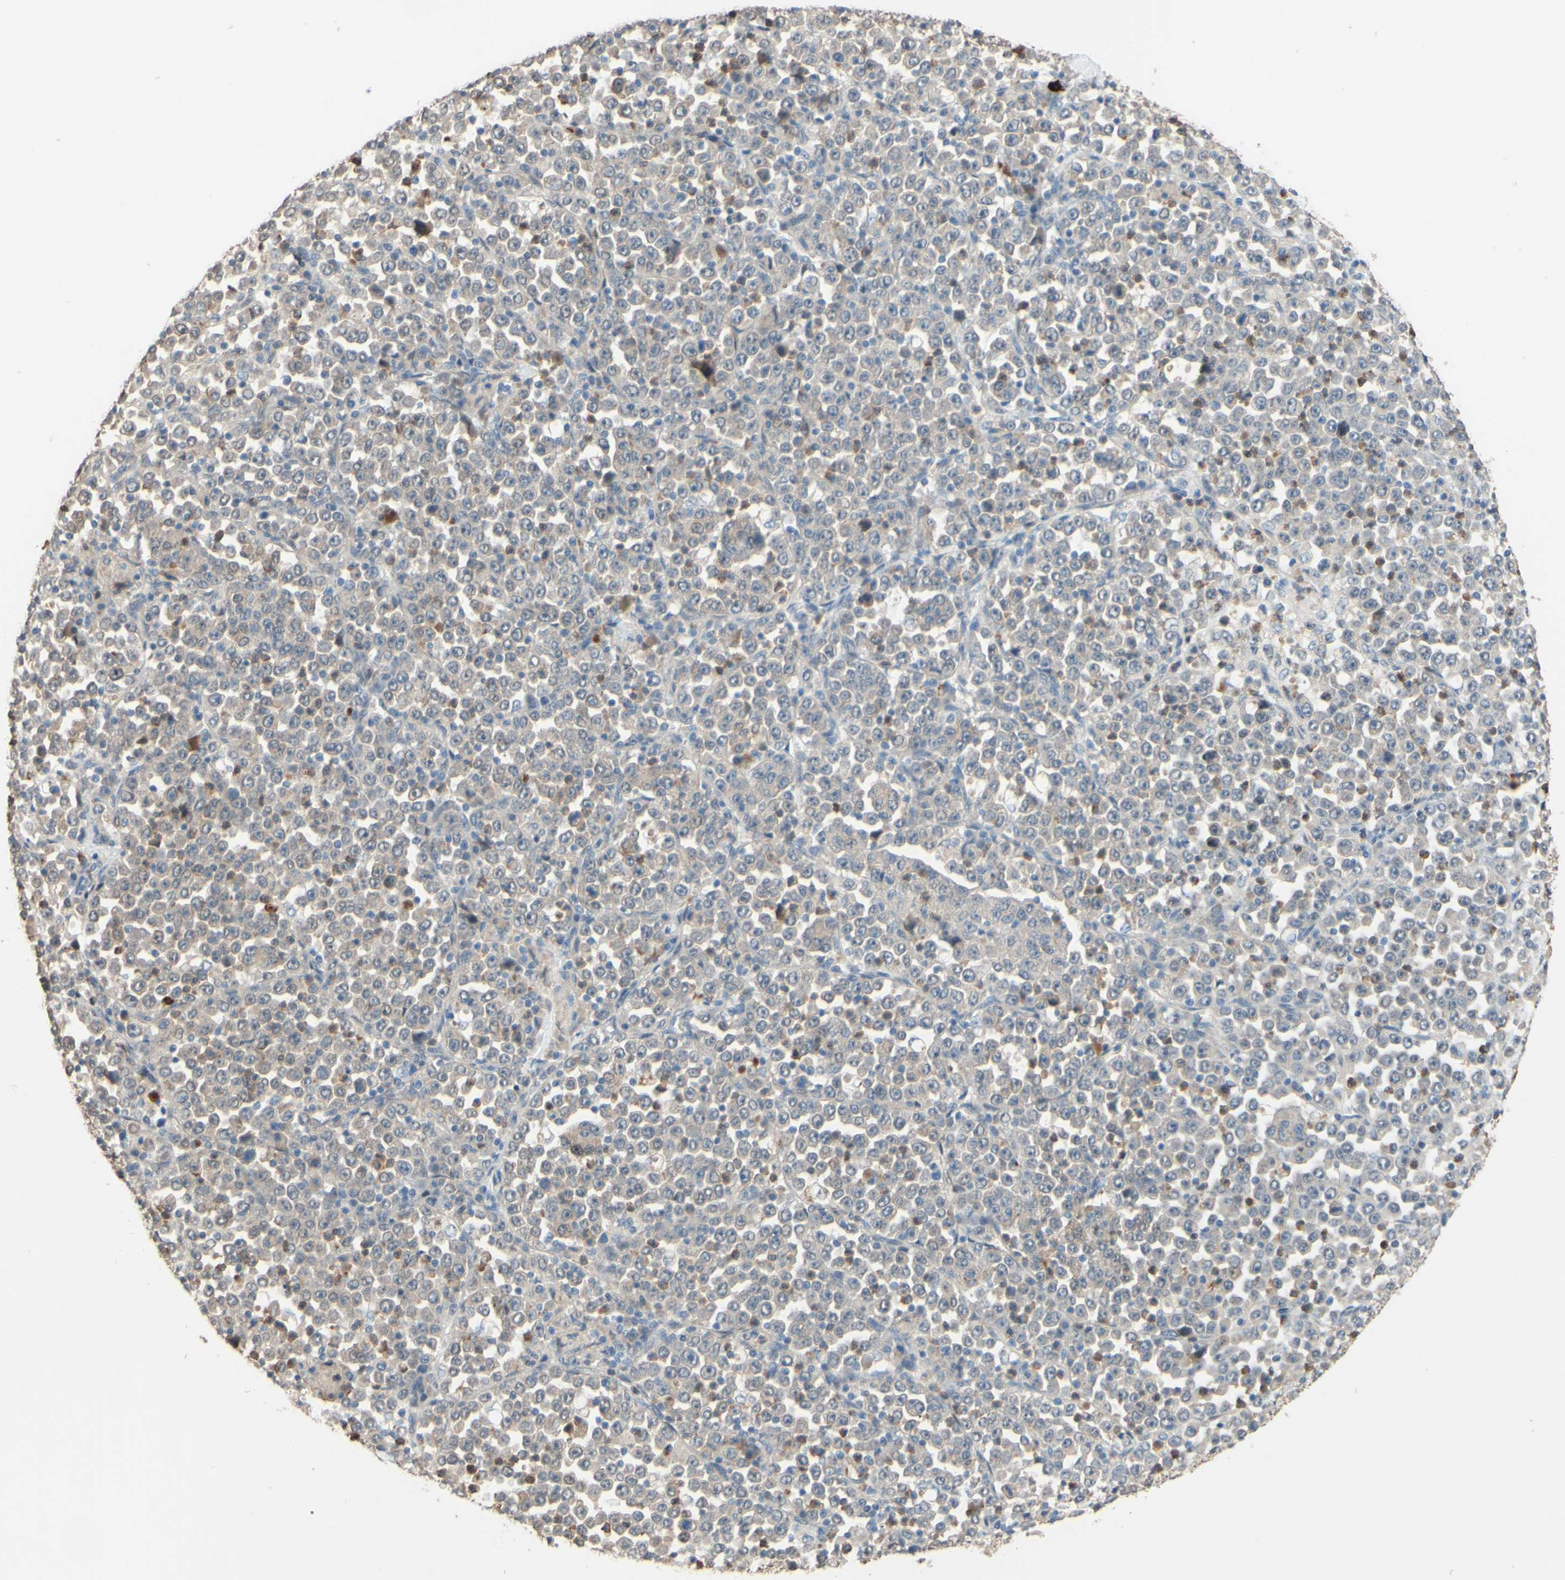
{"staining": {"intensity": "weak", "quantity": ">75%", "location": "cytoplasmic/membranous"}, "tissue": "stomach cancer", "cell_type": "Tumor cells", "image_type": "cancer", "snomed": [{"axis": "morphology", "description": "Normal tissue, NOS"}, {"axis": "morphology", "description": "Adenocarcinoma, NOS"}, {"axis": "topography", "description": "Stomach, upper"}, {"axis": "topography", "description": "Stomach"}], "caption": "About >75% of tumor cells in human stomach cancer (adenocarcinoma) reveal weak cytoplasmic/membranous protein positivity as visualized by brown immunohistochemical staining.", "gene": "SMIM19", "patient": {"sex": "male", "age": 59}}